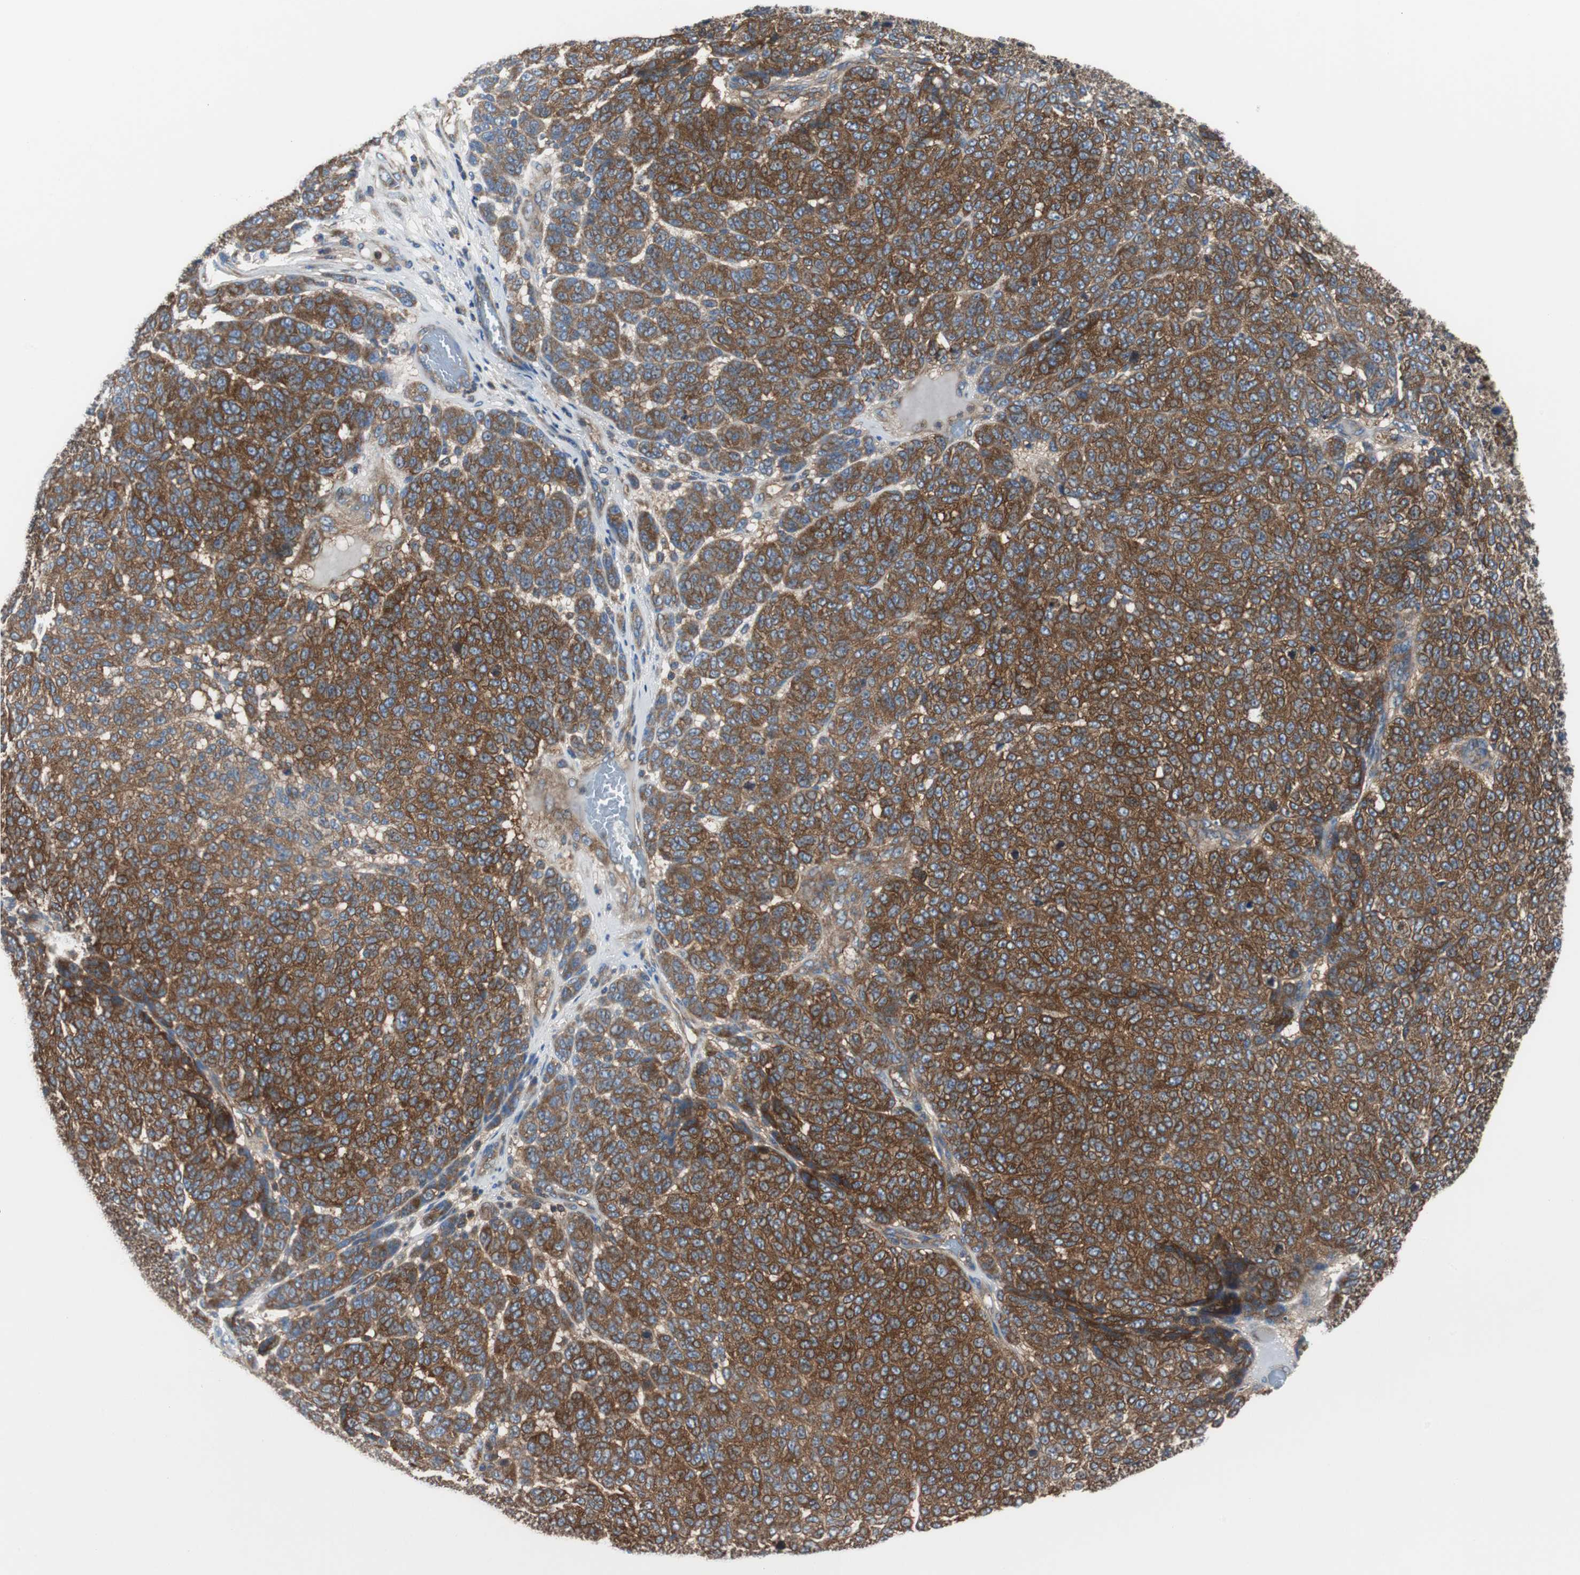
{"staining": {"intensity": "strong", "quantity": ">75%", "location": "cytoplasmic/membranous"}, "tissue": "melanoma", "cell_type": "Tumor cells", "image_type": "cancer", "snomed": [{"axis": "morphology", "description": "Malignant melanoma, NOS"}, {"axis": "topography", "description": "Skin"}], "caption": "High-magnification brightfield microscopy of melanoma stained with DAB (3,3'-diaminobenzidine) (brown) and counterstained with hematoxylin (blue). tumor cells exhibit strong cytoplasmic/membranous staining is appreciated in about>75% of cells. (DAB IHC, brown staining for protein, blue staining for nuclei).", "gene": "BRAF", "patient": {"sex": "male", "age": 59}}